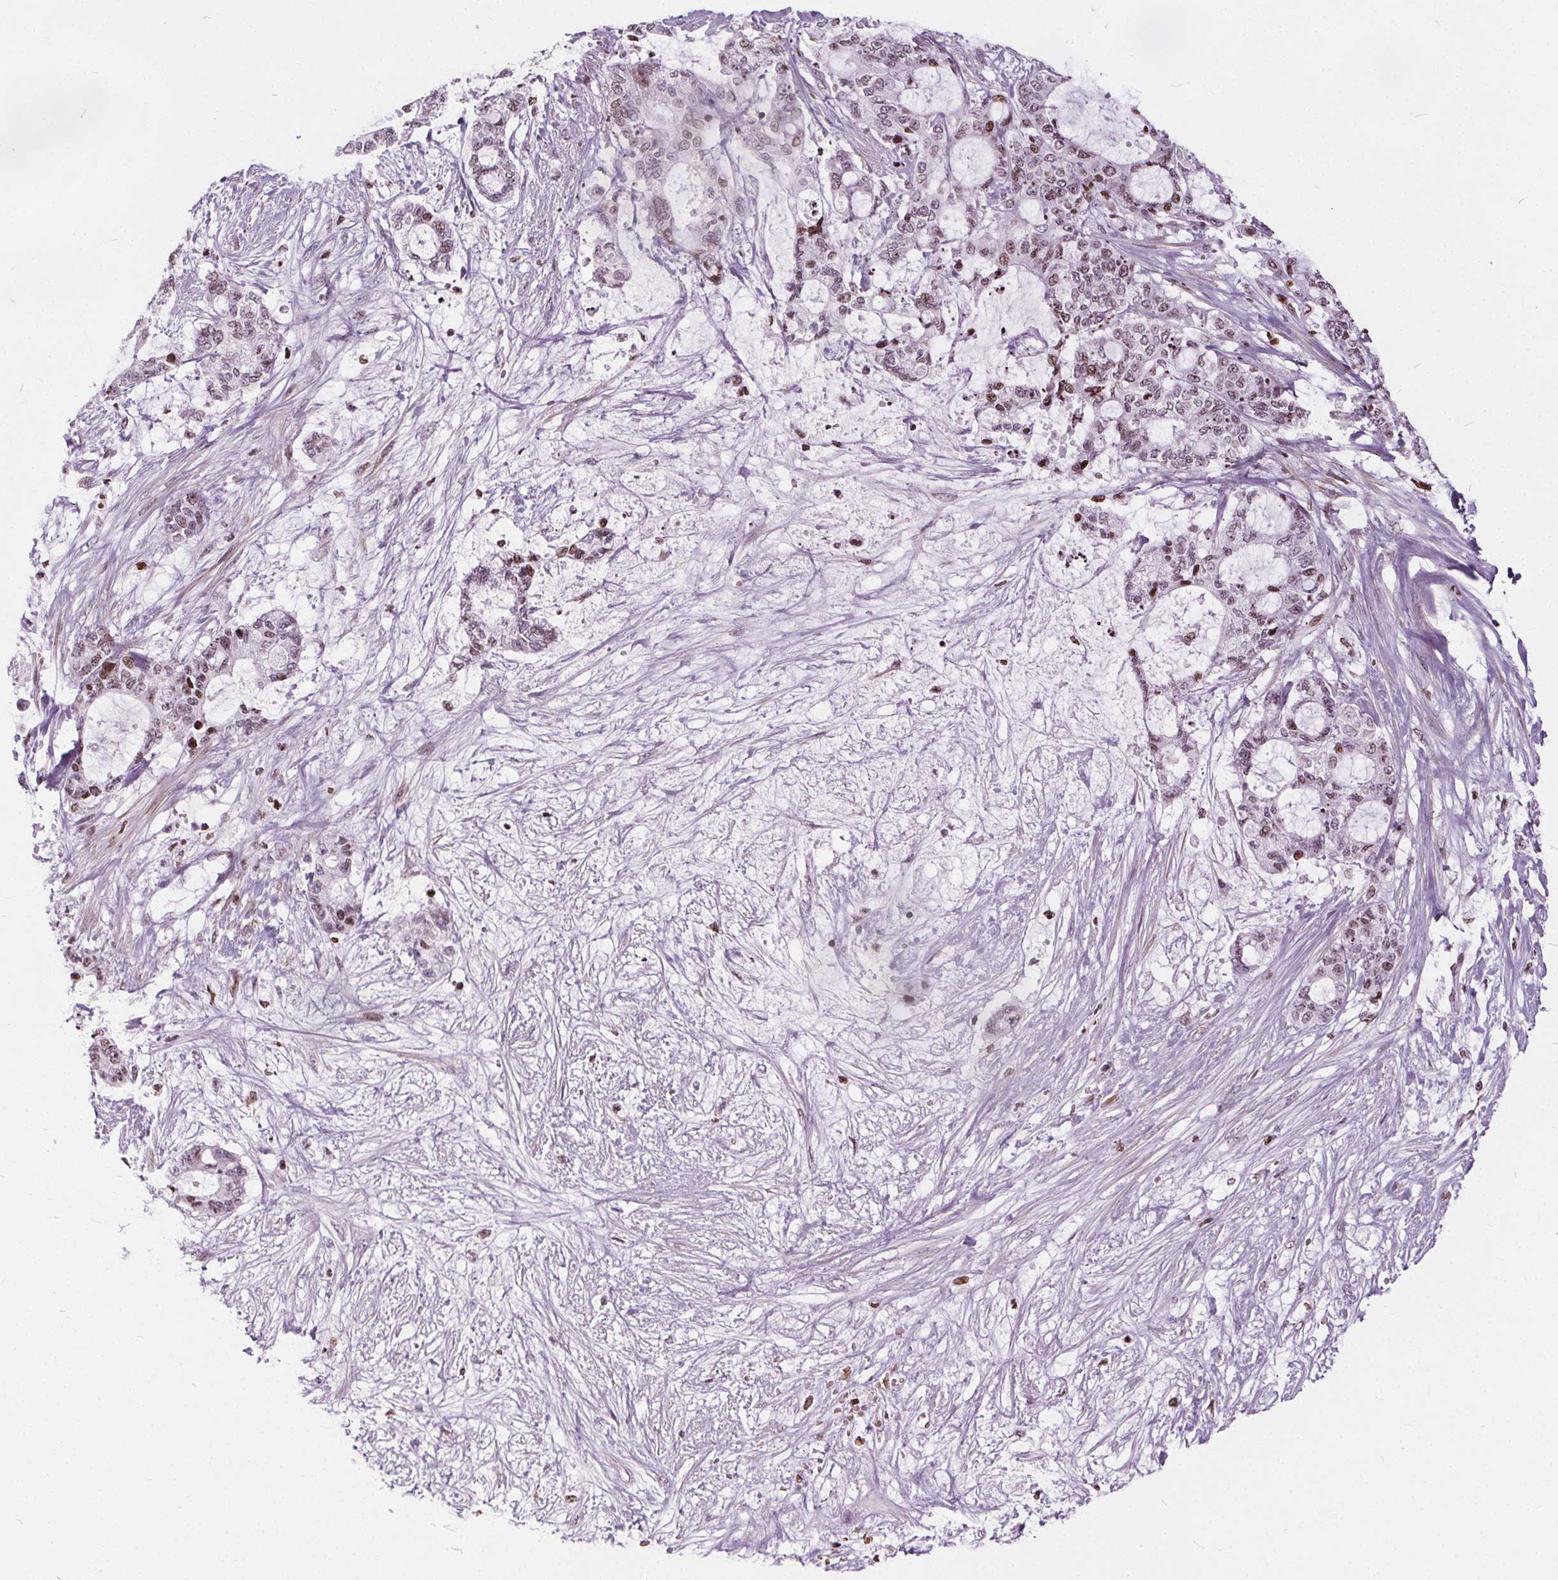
{"staining": {"intensity": "weak", "quantity": "25%-75%", "location": "nuclear"}, "tissue": "liver cancer", "cell_type": "Tumor cells", "image_type": "cancer", "snomed": [{"axis": "morphology", "description": "Normal tissue, NOS"}, {"axis": "morphology", "description": "Cholangiocarcinoma"}, {"axis": "topography", "description": "Liver"}, {"axis": "topography", "description": "Peripheral nerve tissue"}], "caption": "An immunohistochemistry (IHC) image of neoplastic tissue is shown. Protein staining in brown labels weak nuclear positivity in cholangiocarcinoma (liver) within tumor cells.", "gene": "ISLR2", "patient": {"sex": "female", "age": 73}}